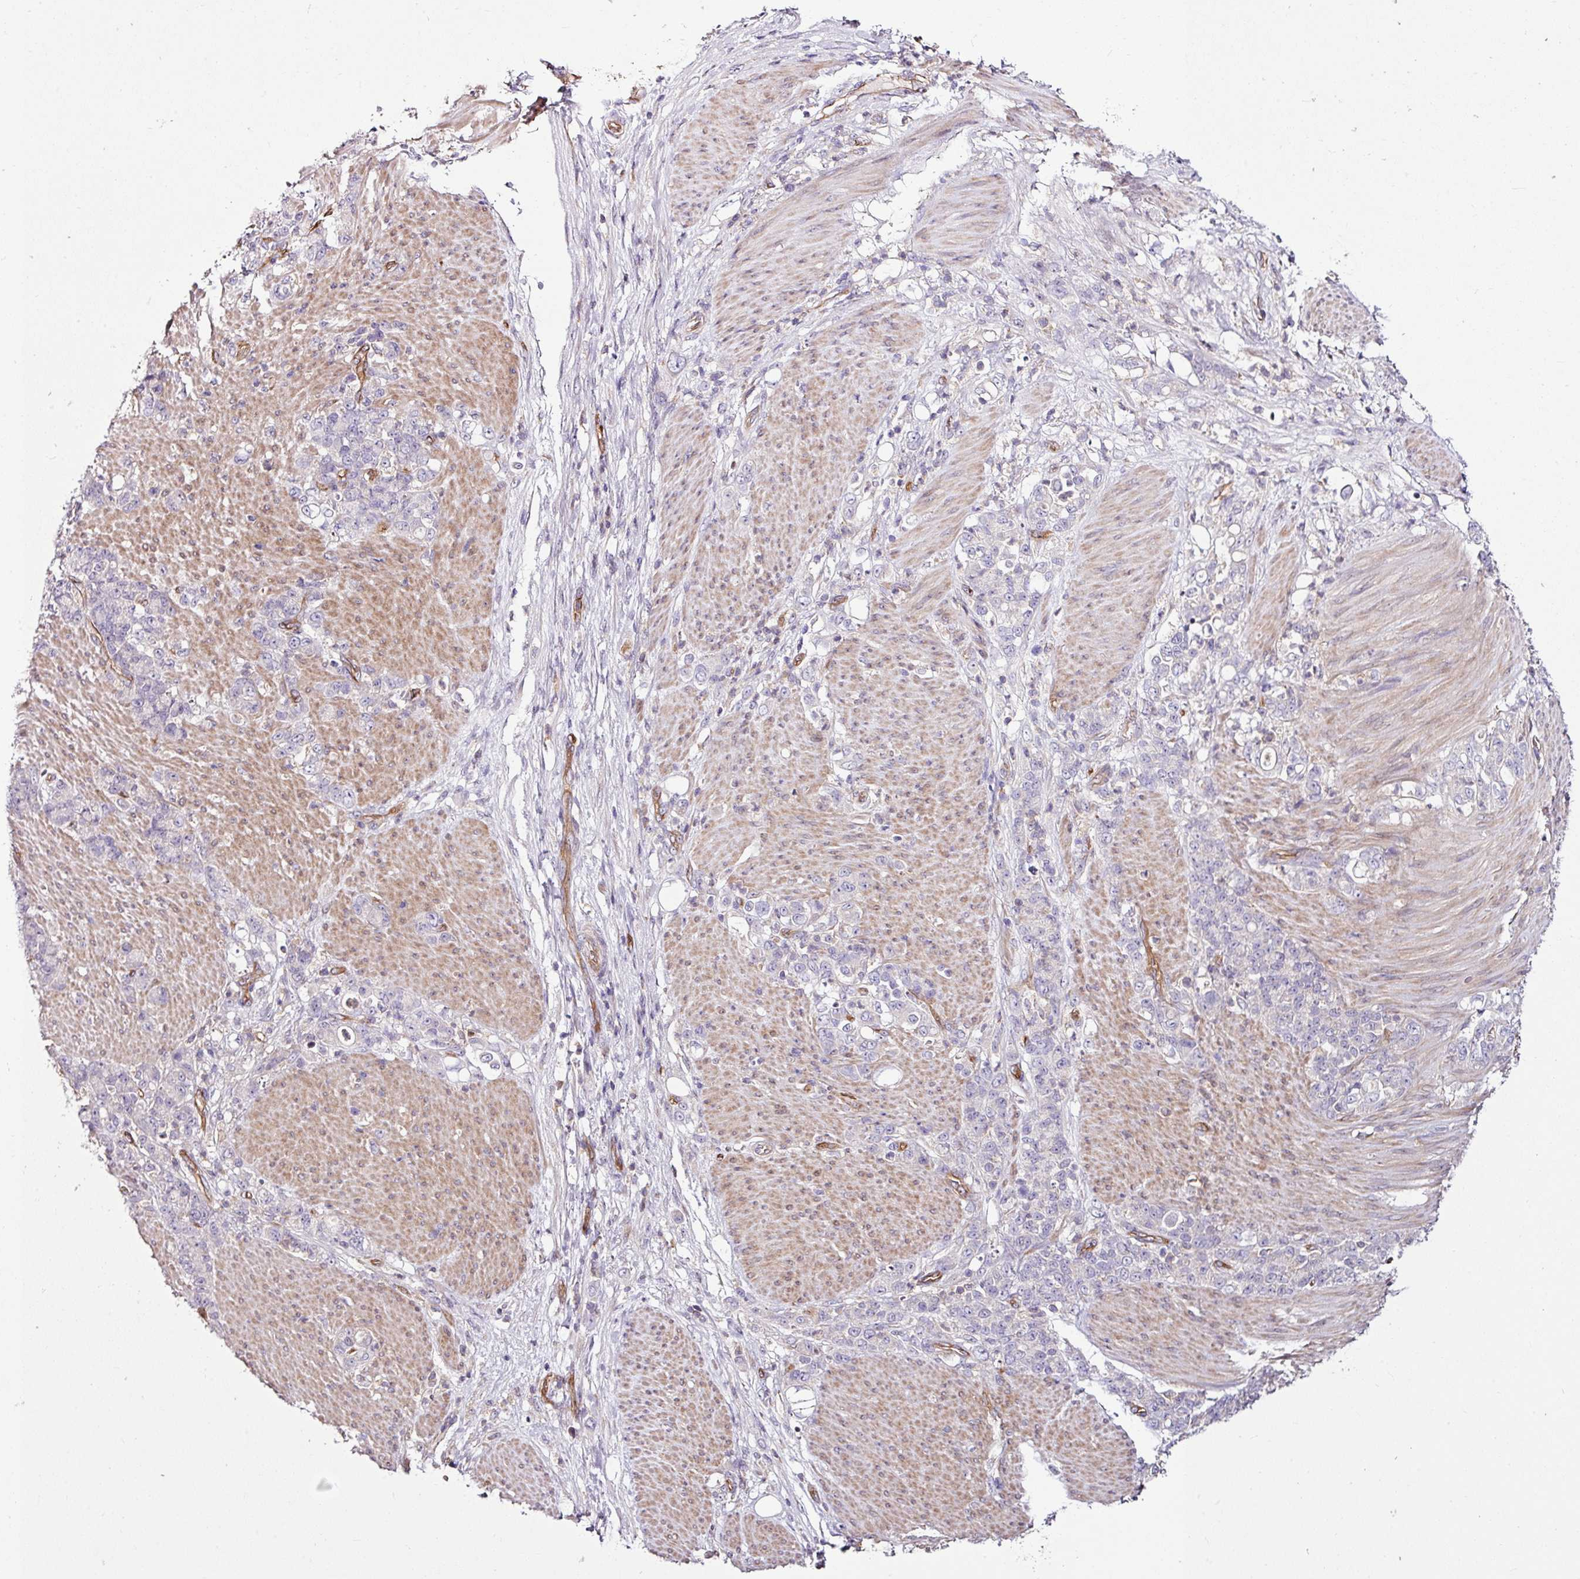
{"staining": {"intensity": "negative", "quantity": "none", "location": "none"}, "tissue": "stomach cancer", "cell_type": "Tumor cells", "image_type": "cancer", "snomed": [{"axis": "morphology", "description": "Adenocarcinoma, NOS"}, {"axis": "topography", "description": "Stomach"}], "caption": "An IHC histopathology image of stomach adenocarcinoma is shown. There is no staining in tumor cells of stomach adenocarcinoma. (Stains: DAB (3,3'-diaminobenzidine) immunohistochemistry (IHC) with hematoxylin counter stain, Microscopy: brightfield microscopy at high magnification).", "gene": "ZNF106", "patient": {"sex": "female", "age": 79}}